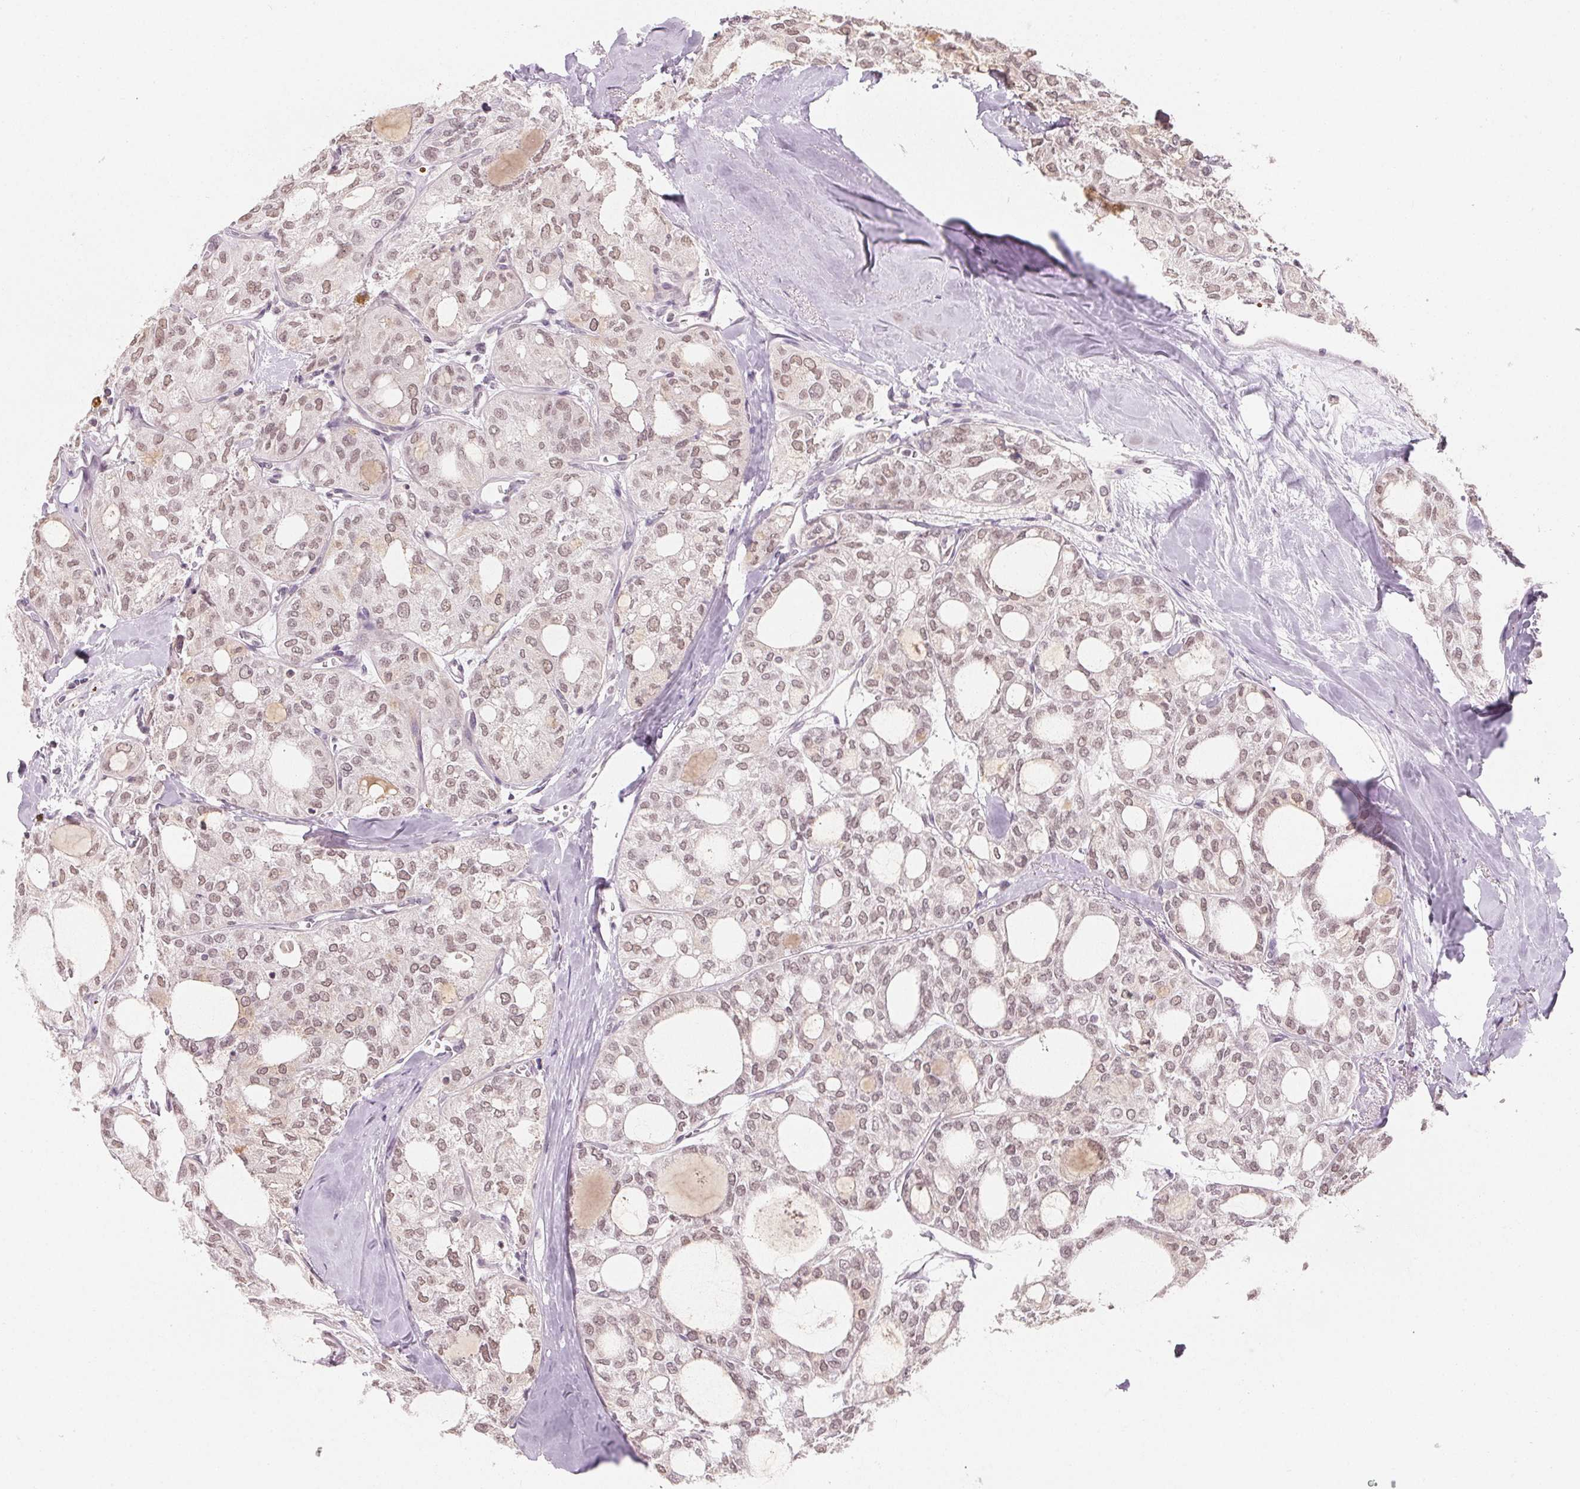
{"staining": {"intensity": "weak", "quantity": "25%-75%", "location": "nuclear"}, "tissue": "thyroid cancer", "cell_type": "Tumor cells", "image_type": "cancer", "snomed": [{"axis": "morphology", "description": "Follicular adenoma carcinoma, NOS"}, {"axis": "topography", "description": "Thyroid gland"}], "caption": "The image exhibits a brown stain indicating the presence of a protein in the nuclear of tumor cells in thyroid cancer. The staining is performed using DAB (3,3'-diaminobenzidine) brown chromogen to label protein expression. The nuclei are counter-stained blue using hematoxylin.", "gene": "NXF3", "patient": {"sex": "male", "age": 75}}